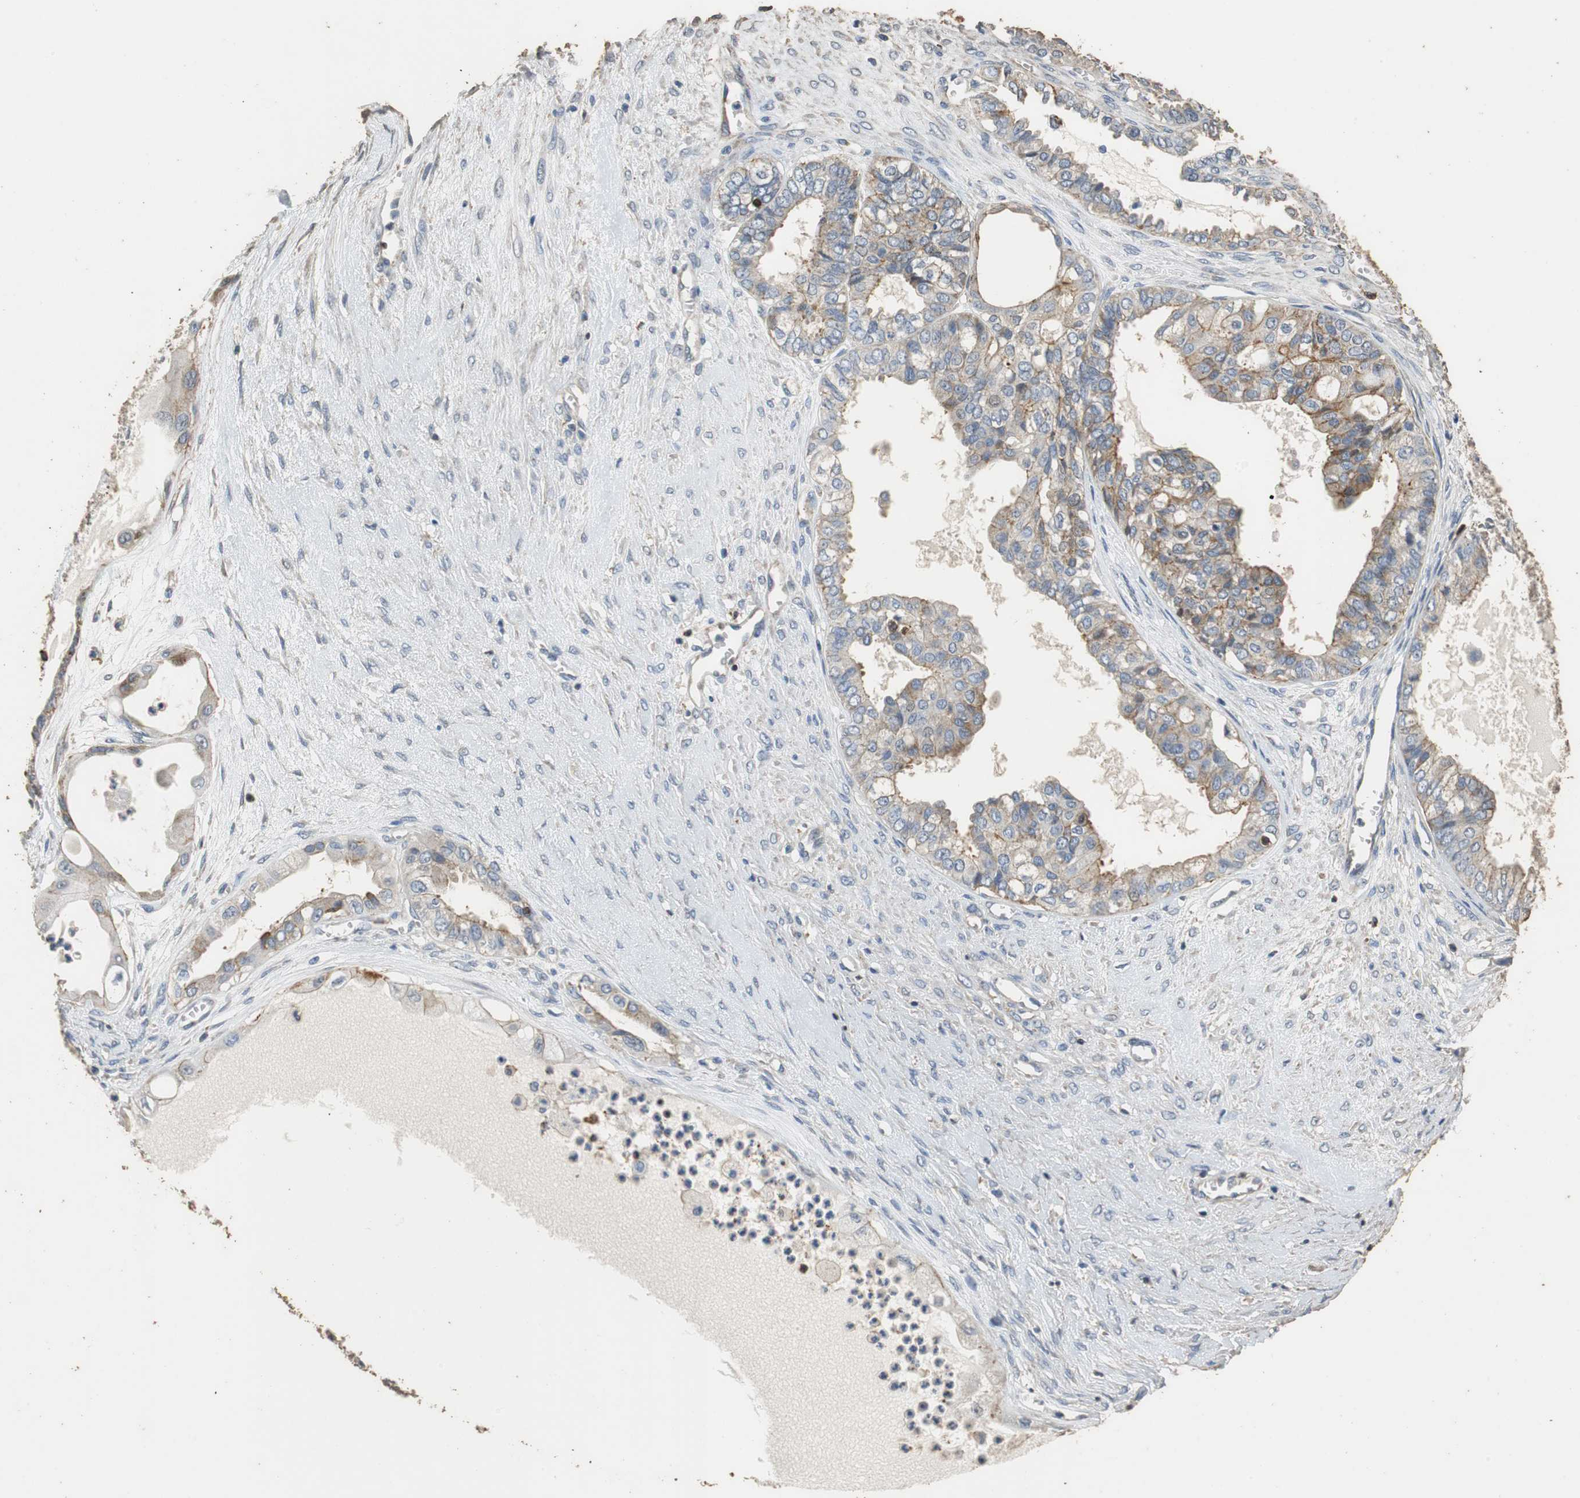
{"staining": {"intensity": "weak", "quantity": "25%-75%", "location": "cytoplasmic/membranous"}, "tissue": "ovarian cancer", "cell_type": "Tumor cells", "image_type": "cancer", "snomed": [{"axis": "morphology", "description": "Carcinoma, NOS"}, {"axis": "morphology", "description": "Carcinoma, endometroid"}, {"axis": "topography", "description": "Ovary"}], "caption": "This is a micrograph of IHC staining of ovarian cancer (carcinoma), which shows weak expression in the cytoplasmic/membranous of tumor cells.", "gene": "PRKRA", "patient": {"sex": "female", "age": 50}}